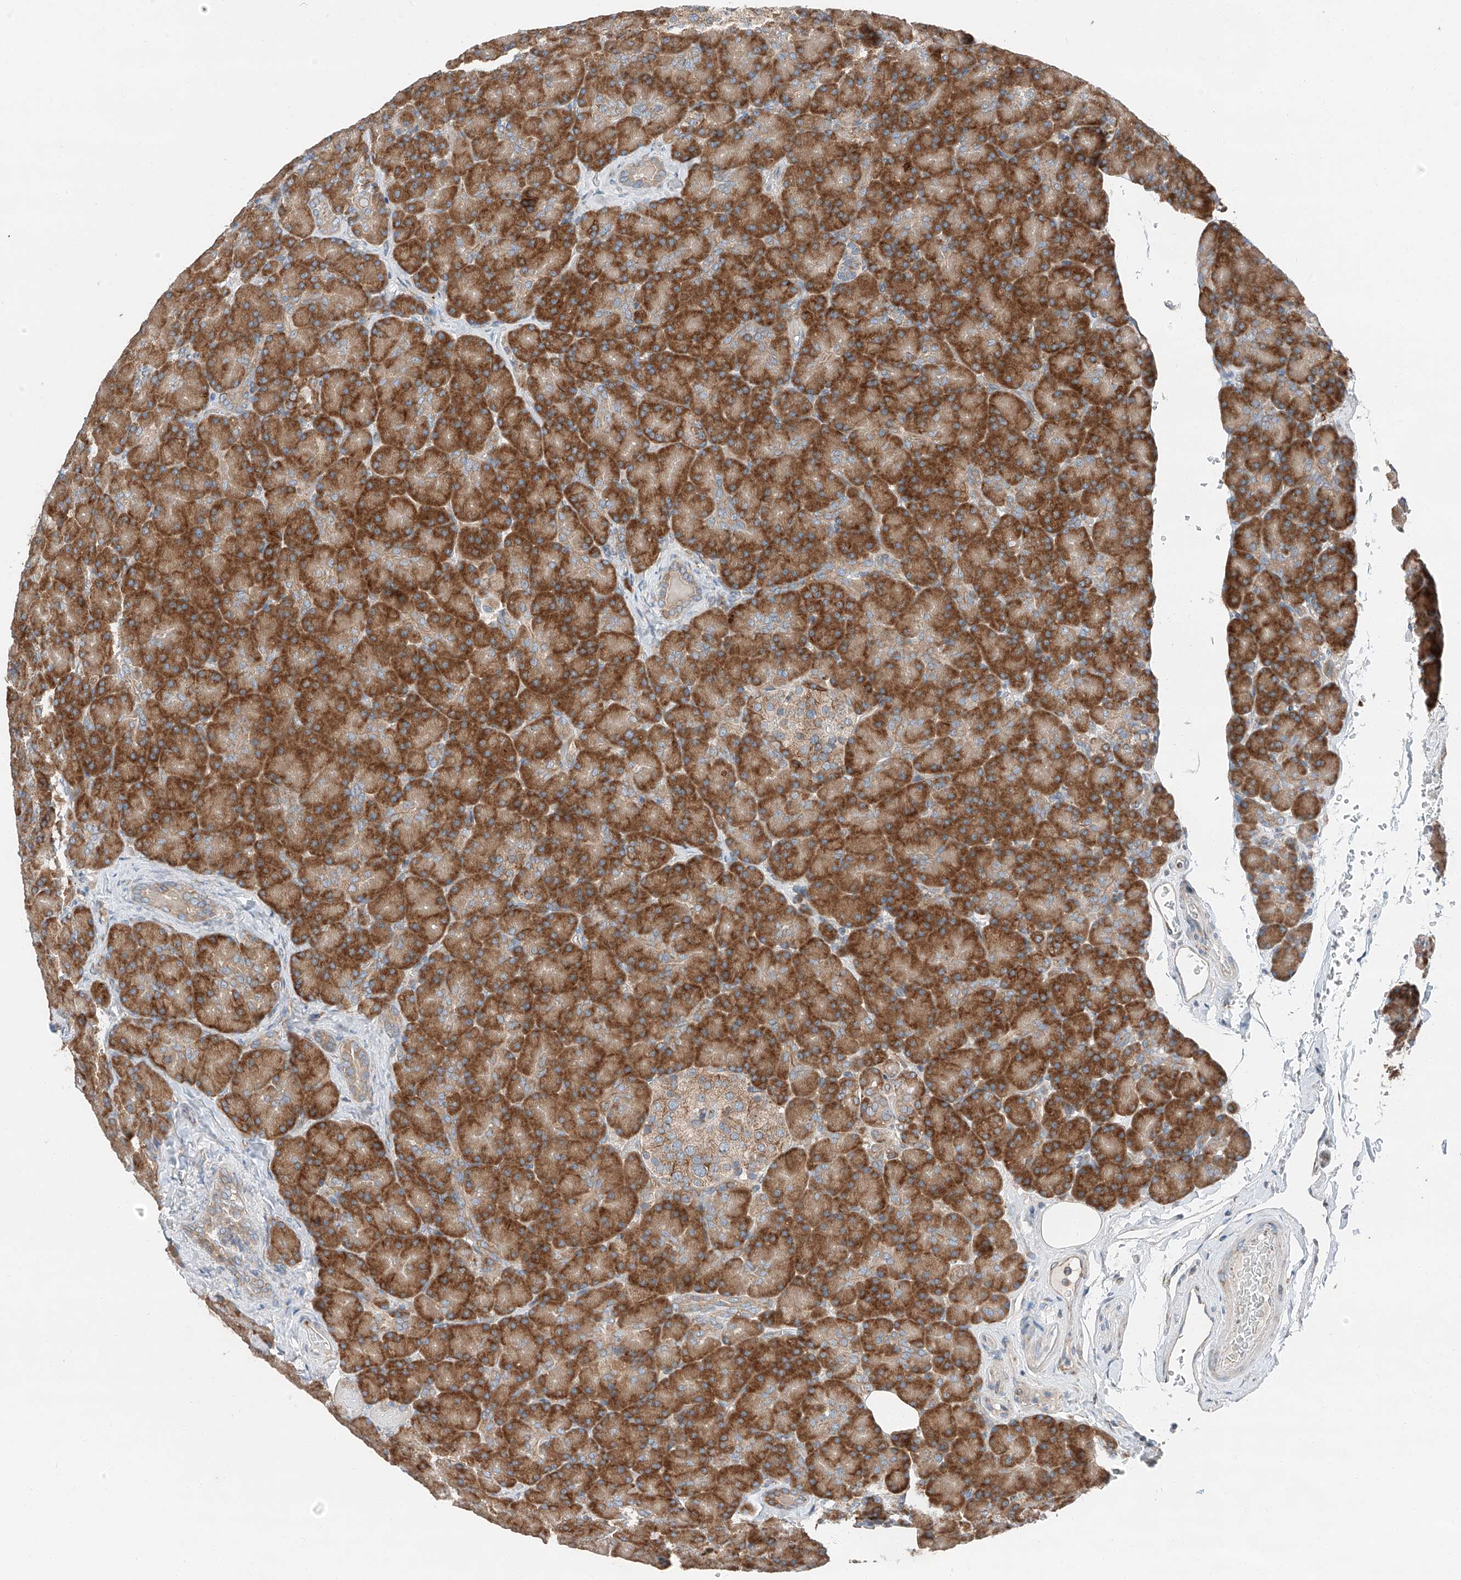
{"staining": {"intensity": "strong", "quantity": ">75%", "location": "cytoplasmic/membranous"}, "tissue": "pancreas", "cell_type": "Exocrine glandular cells", "image_type": "normal", "snomed": [{"axis": "morphology", "description": "Normal tissue, NOS"}, {"axis": "topography", "description": "Pancreas"}], "caption": "Immunohistochemistry (IHC) of normal pancreas reveals high levels of strong cytoplasmic/membranous positivity in about >75% of exocrine glandular cells.", "gene": "ZC3H15", "patient": {"sex": "female", "age": 43}}